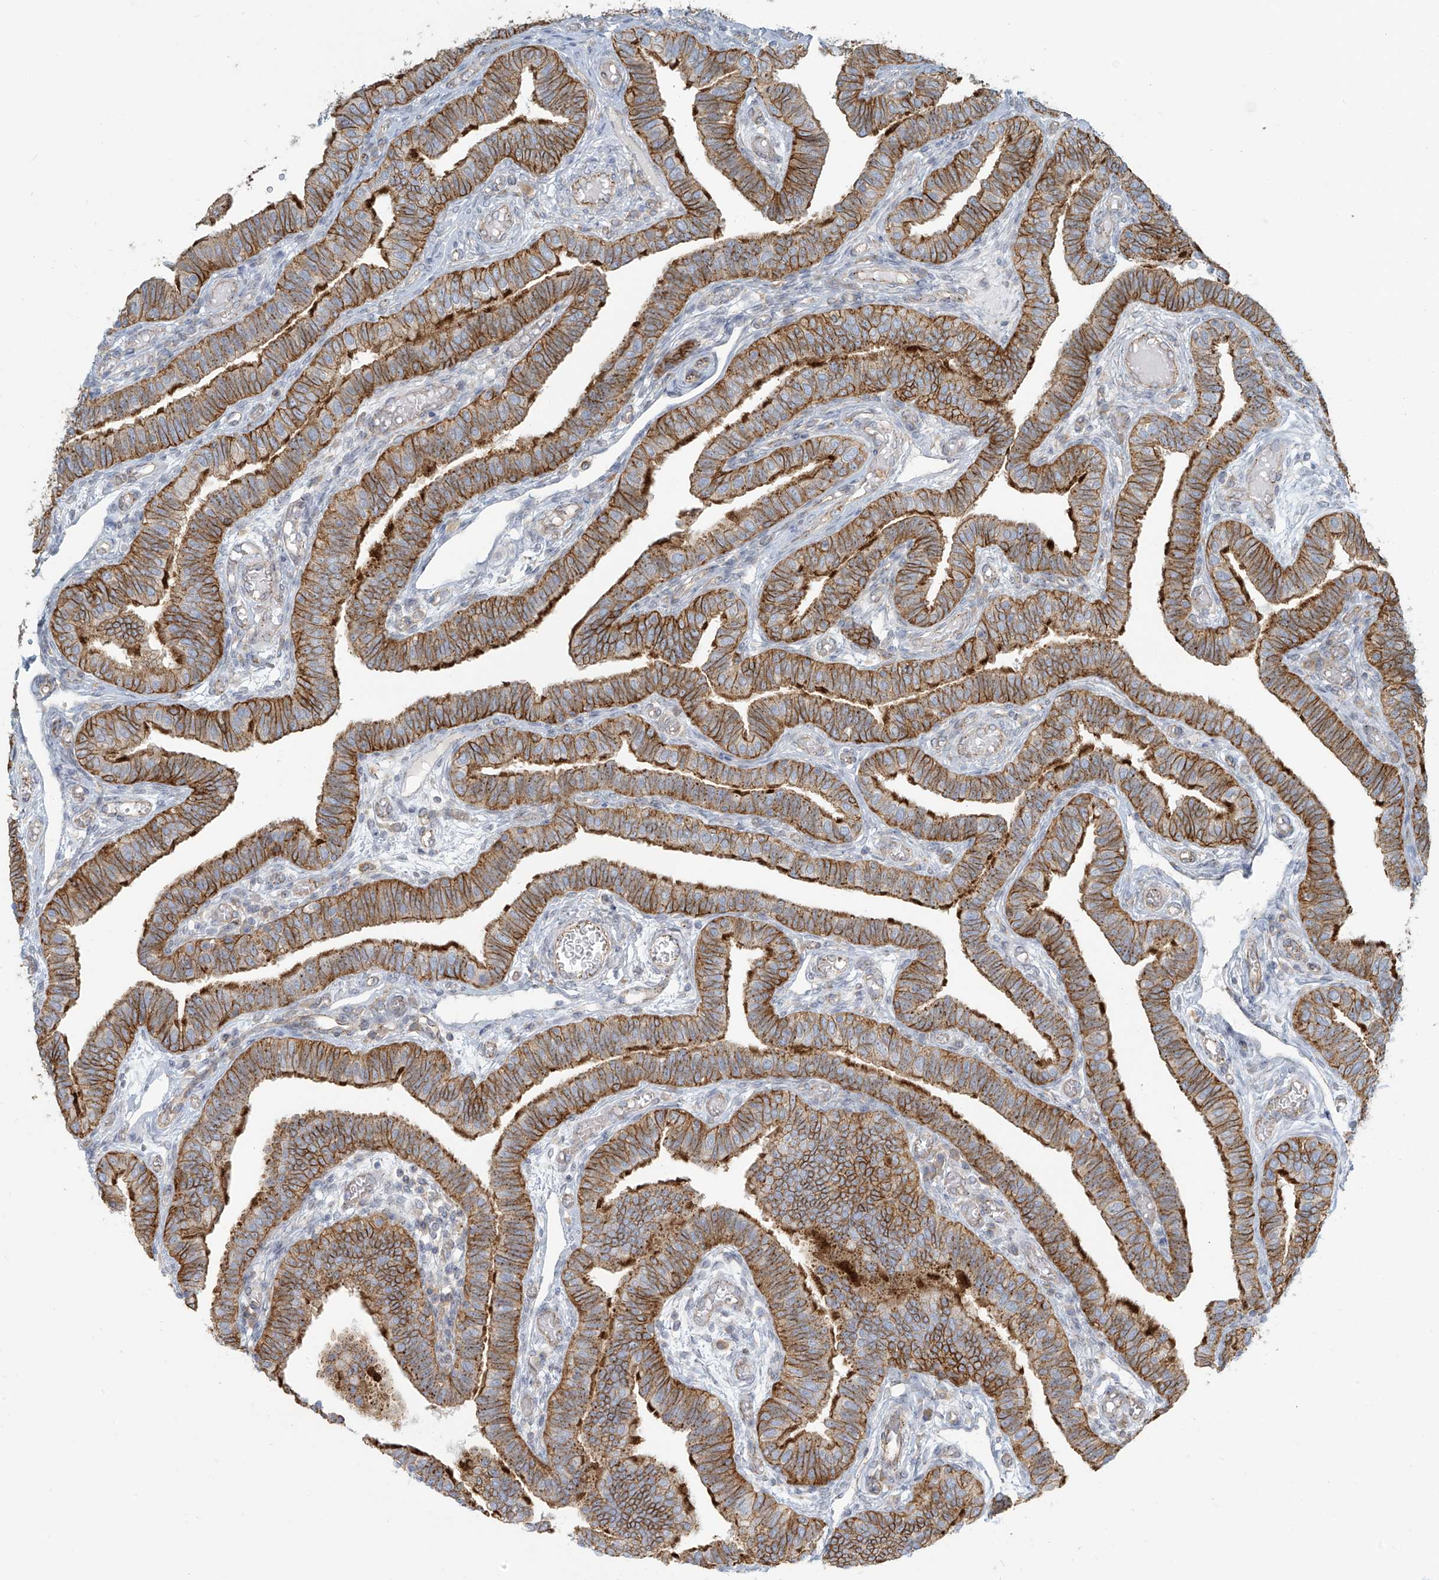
{"staining": {"intensity": "strong", "quantity": ">75%", "location": "cytoplasmic/membranous"}, "tissue": "fallopian tube", "cell_type": "Glandular cells", "image_type": "normal", "snomed": [{"axis": "morphology", "description": "Normal tissue, NOS"}, {"axis": "topography", "description": "Fallopian tube"}], "caption": "Immunohistochemistry (IHC) (DAB (3,3'-diaminobenzidine)) staining of unremarkable human fallopian tube exhibits strong cytoplasmic/membranous protein positivity in about >75% of glandular cells.", "gene": "LZTS3", "patient": {"sex": "female", "age": 39}}